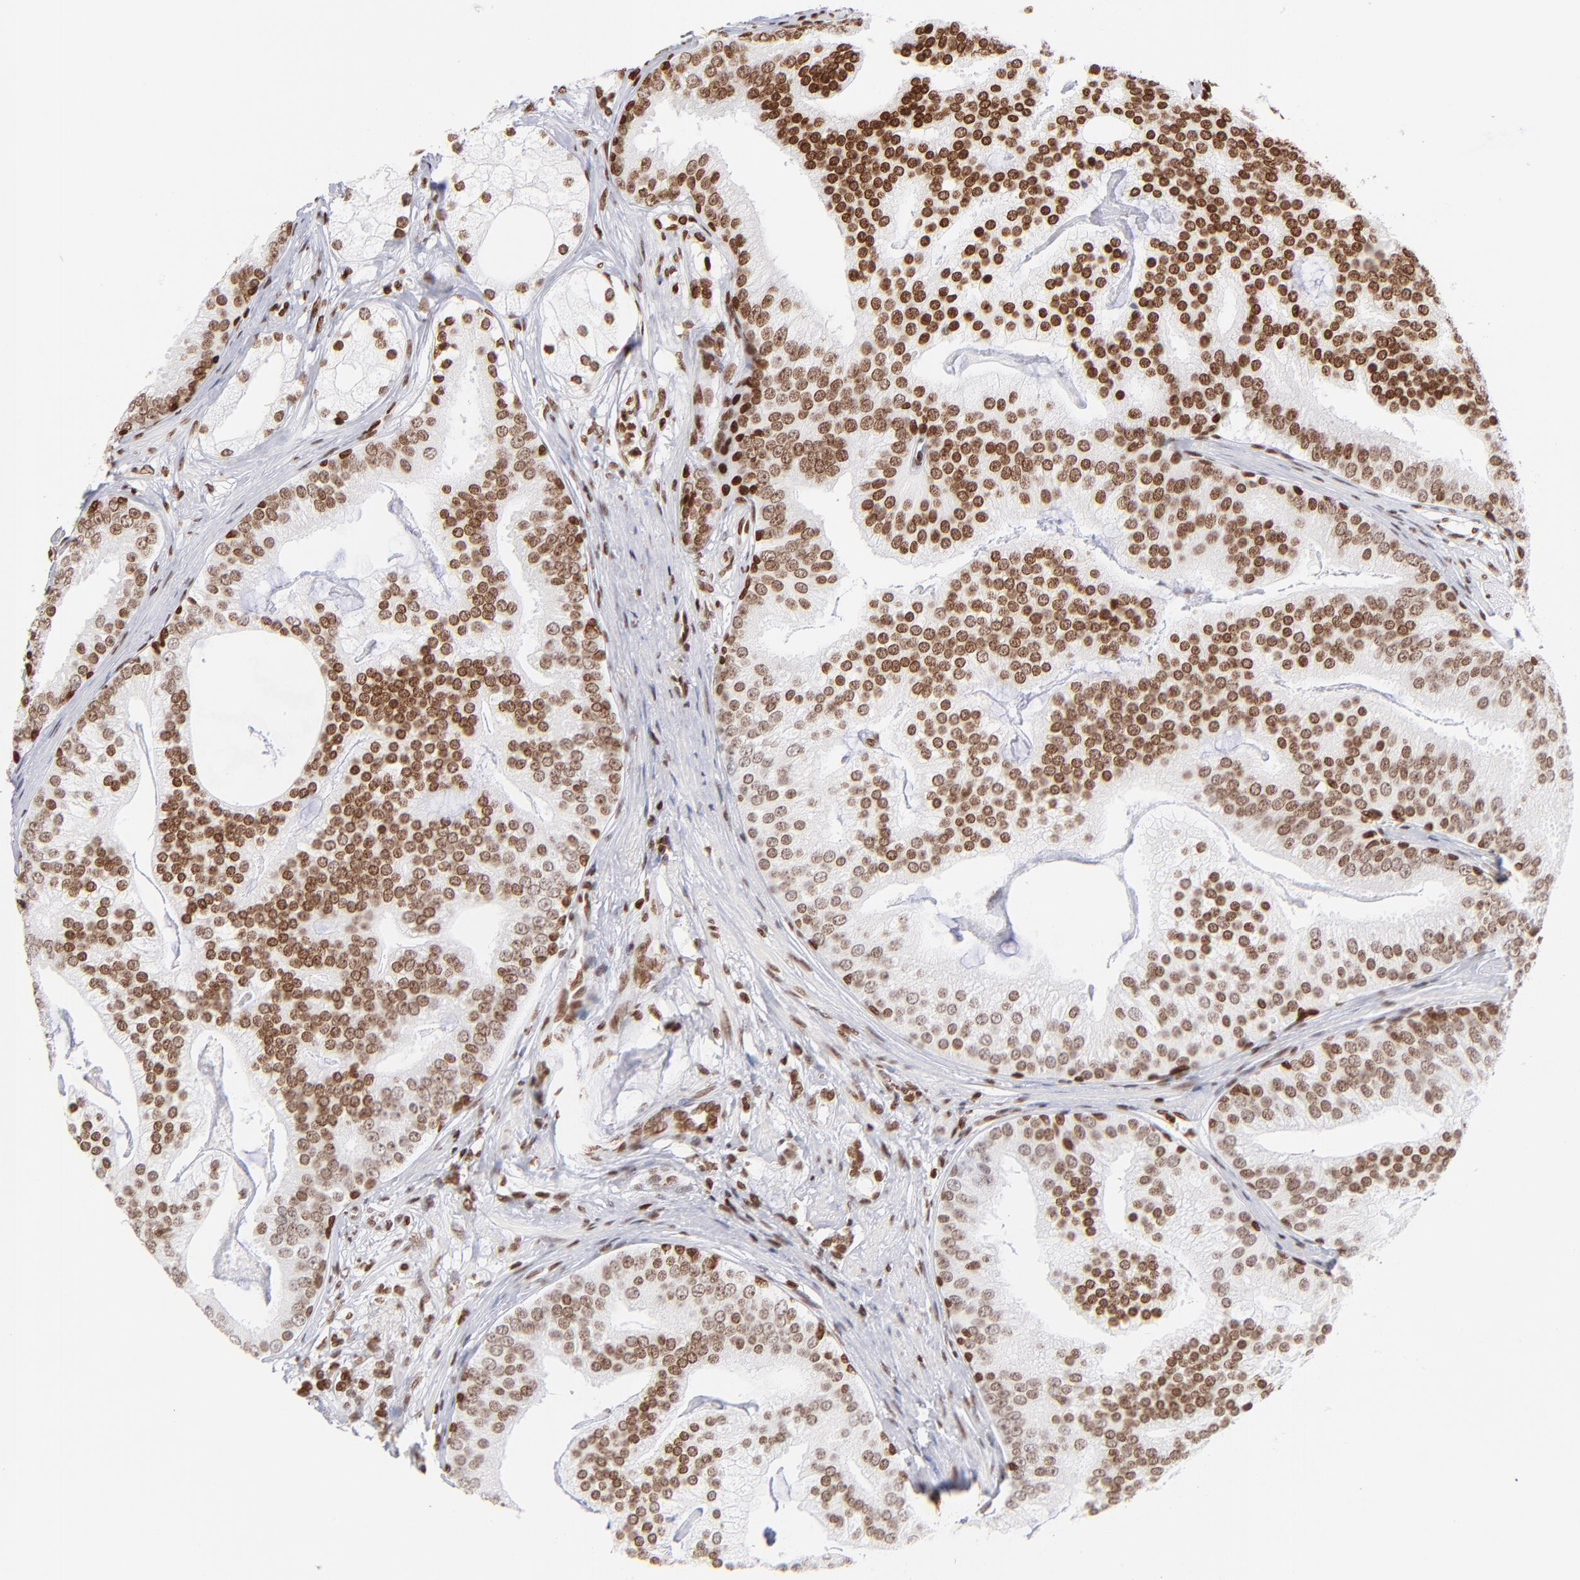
{"staining": {"intensity": "moderate", "quantity": ">75%", "location": "nuclear"}, "tissue": "prostate cancer", "cell_type": "Tumor cells", "image_type": "cancer", "snomed": [{"axis": "morphology", "description": "Adenocarcinoma, Low grade"}, {"axis": "topography", "description": "Prostate"}], "caption": "Brown immunohistochemical staining in human prostate cancer (low-grade adenocarcinoma) displays moderate nuclear expression in about >75% of tumor cells. (brown staining indicates protein expression, while blue staining denotes nuclei).", "gene": "RTL4", "patient": {"sex": "male", "age": 58}}